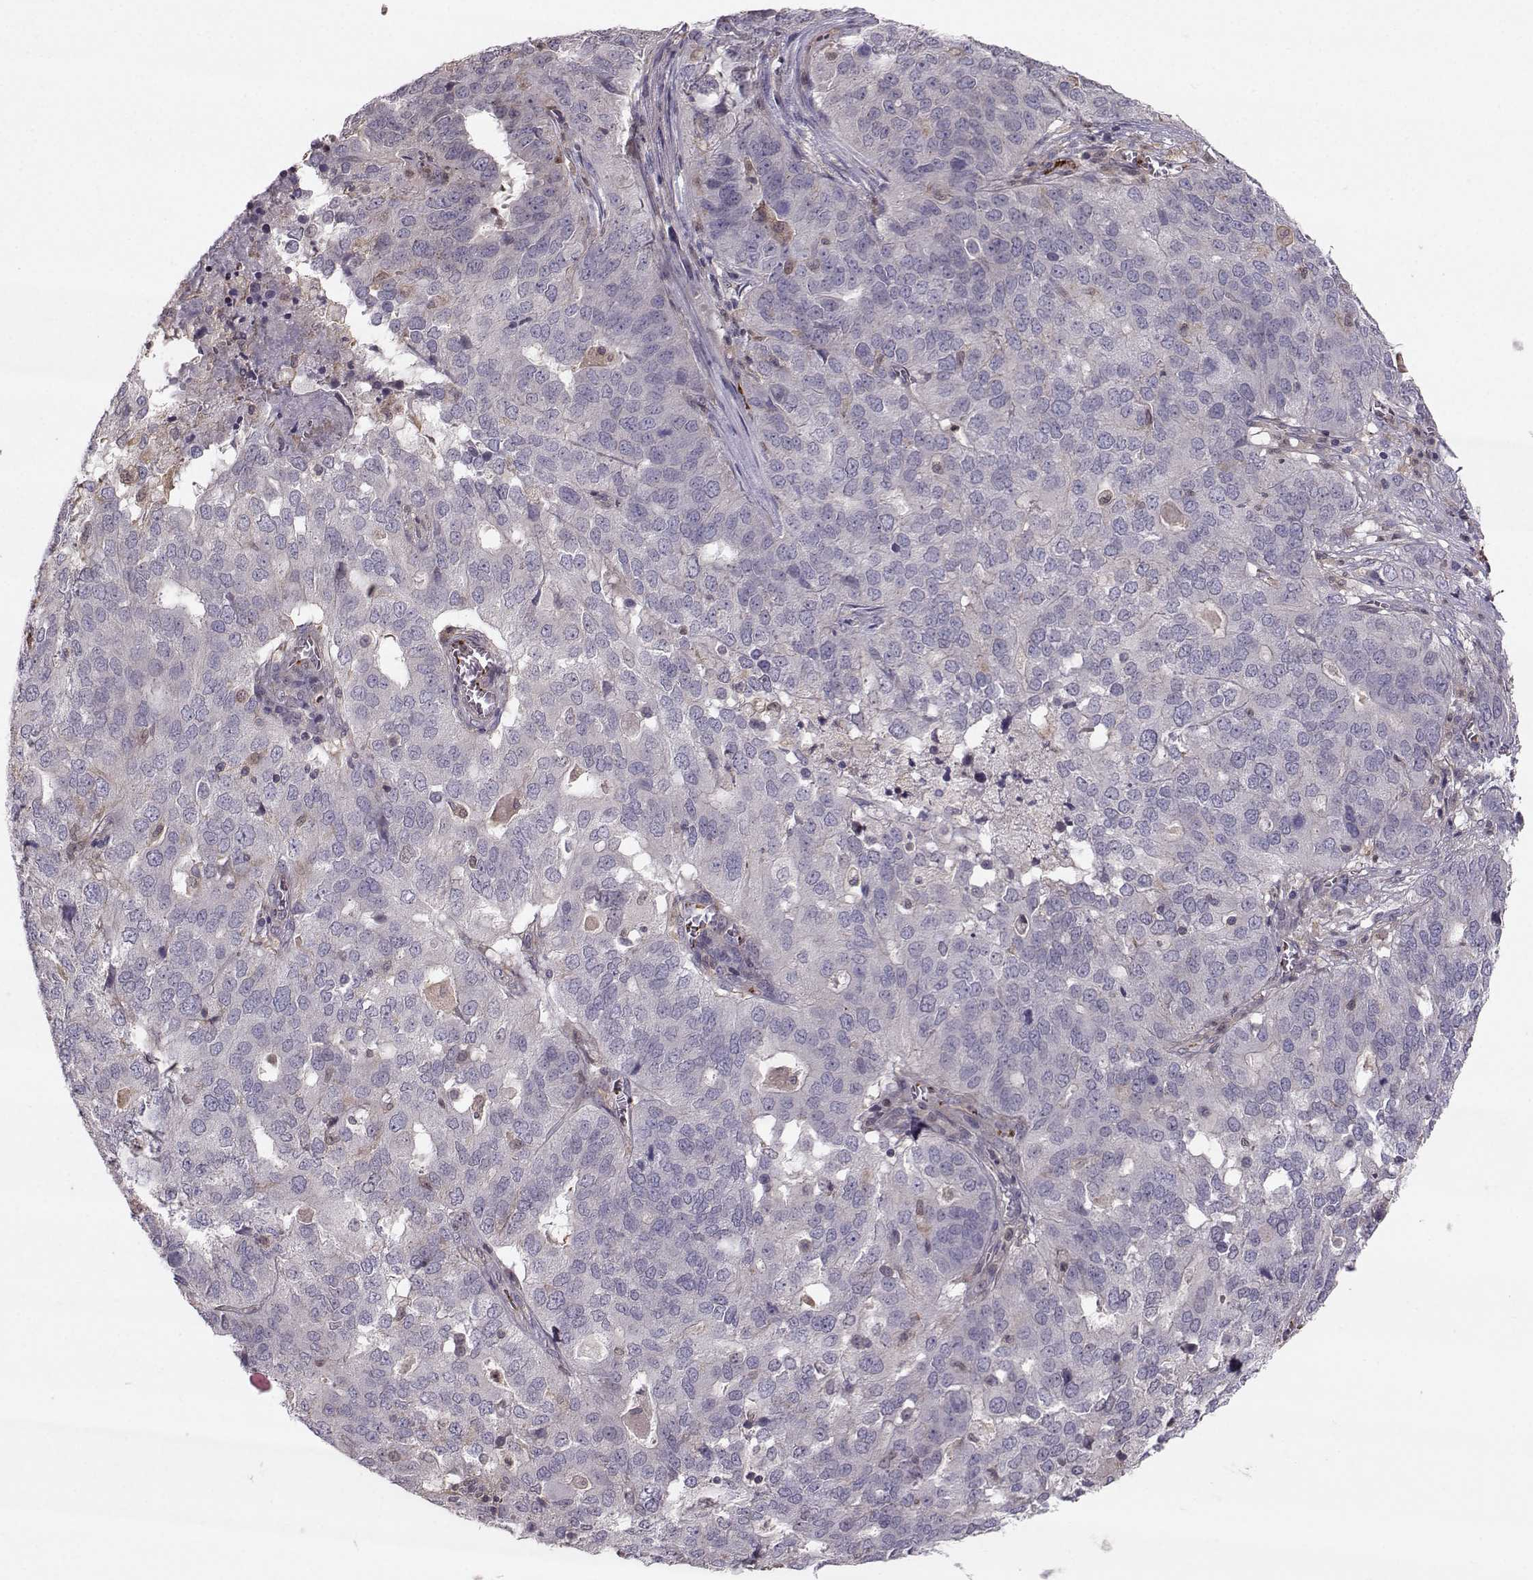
{"staining": {"intensity": "negative", "quantity": "none", "location": "none"}, "tissue": "ovarian cancer", "cell_type": "Tumor cells", "image_type": "cancer", "snomed": [{"axis": "morphology", "description": "Carcinoma, endometroid"}, {"axis": "topography", "description": "Soft tissue"}, {"axis": "topography", "description": "Ovary"}], "caption": "Tumor cells show no significant protein positivity in ovarian cancer. Brightfield microscopy of immunohistochemistry stained with DAB (3,3'-diaminobenzidine) (brown) and hematoxylin (blue), captured at high magnification.", "gene": "ASB16", "patient": {"sex": "female", "age": 52}}